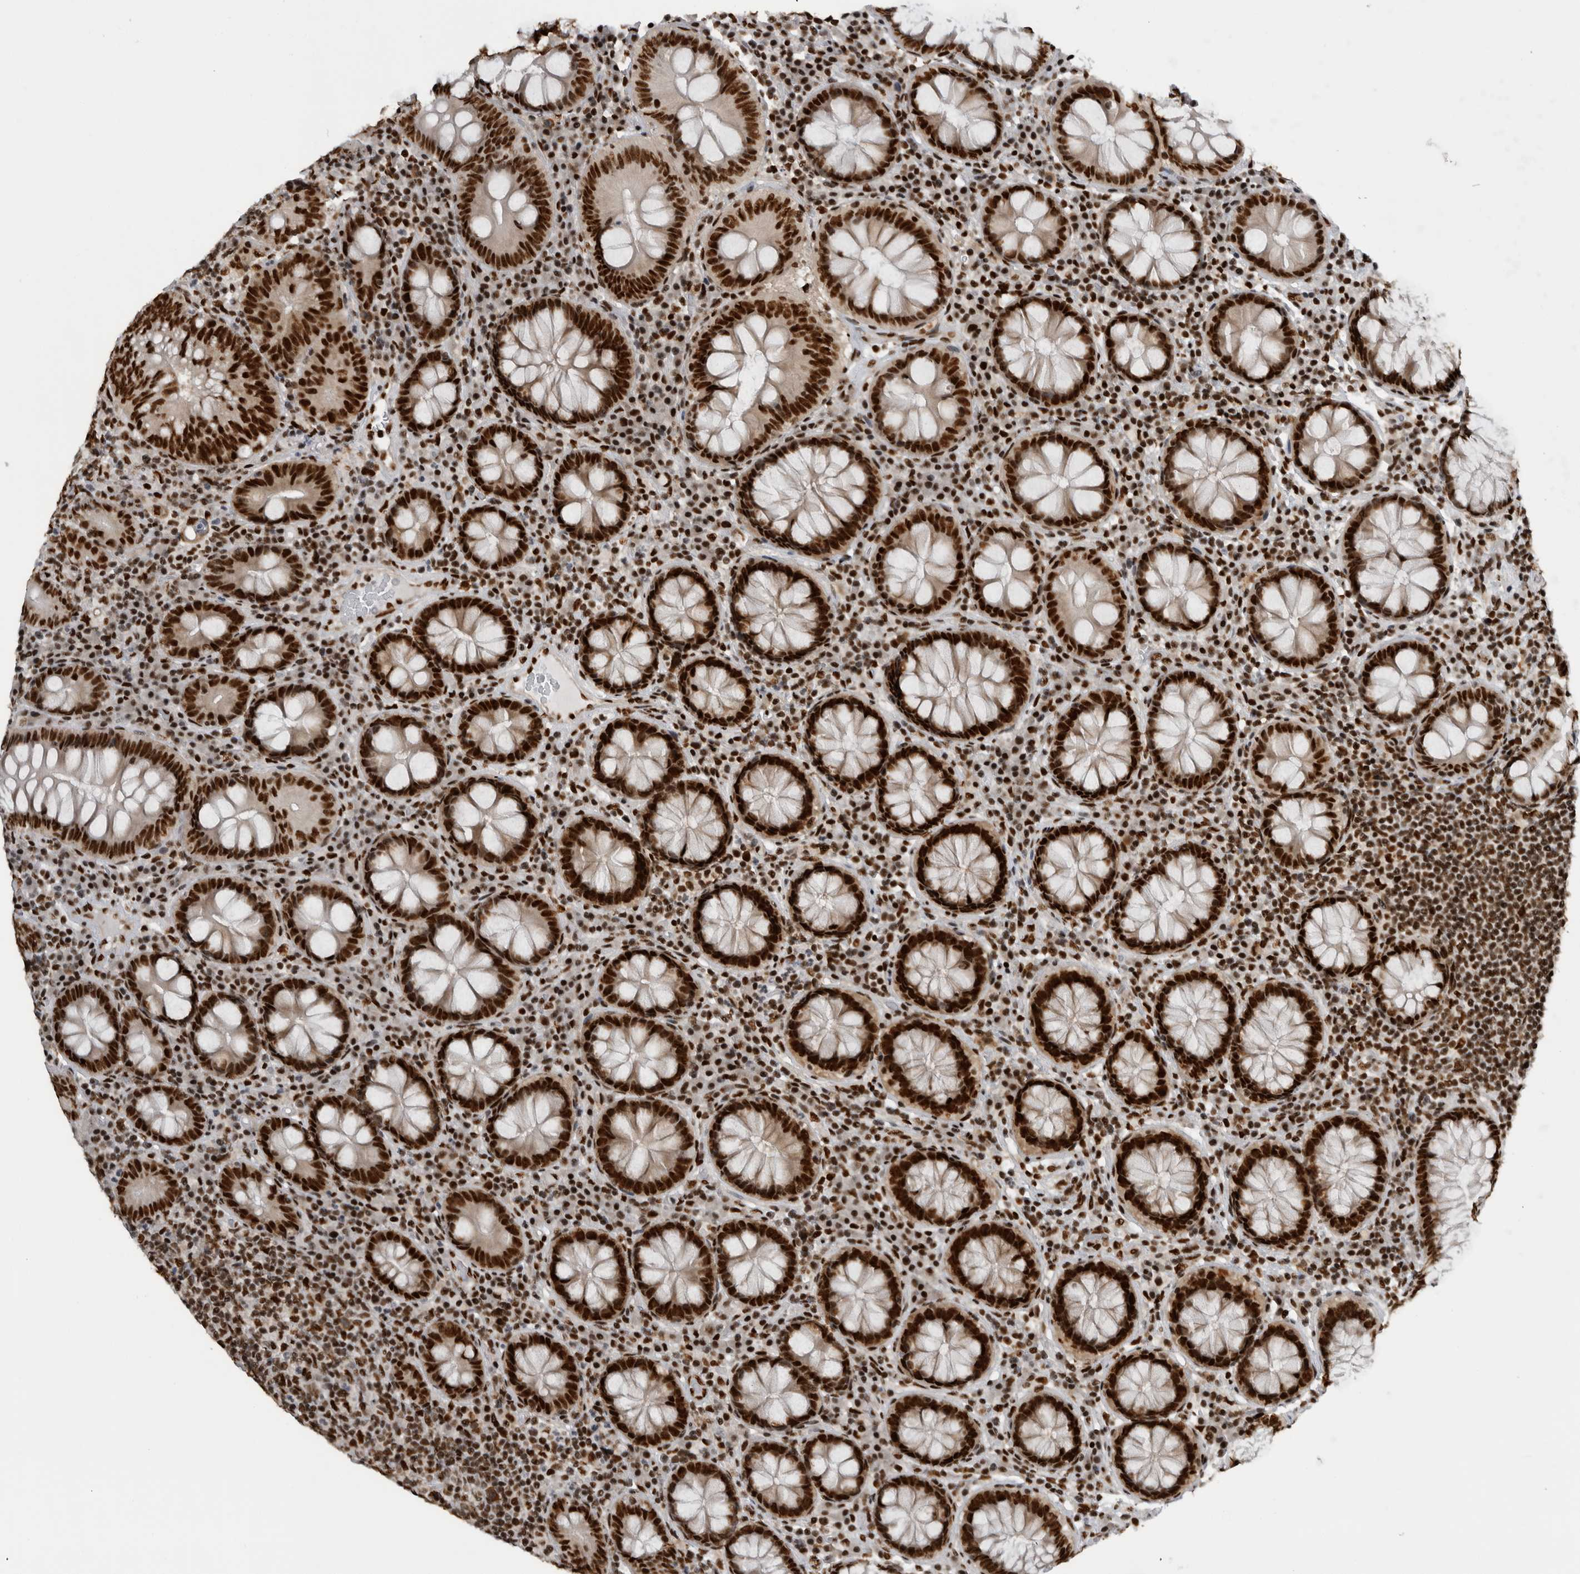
{"staining": {"intensity": "strong", "quantity": ">75%", "location": "nuclear"}, "tissue": "colorectal cancer", "cell_type": "Tumor cells", "image_type": "cancer", "snomed": [{"axis": "morphology", "description": "Adenocarcinoma, NOS"}, {"axis": "topography", "description": "Colon"}], "caption": "Tumor cells exhibit high levels of strong nuclear expression in about >75% of cells in human colorectal adenocarcinoma. The protein is stained brown, and the nuclei are stained in blue (DAB IHC with brightfield microscopy, high magnification).", "gene": "ZSCAN2", "patient": {"sex": "female", "age": 66}}